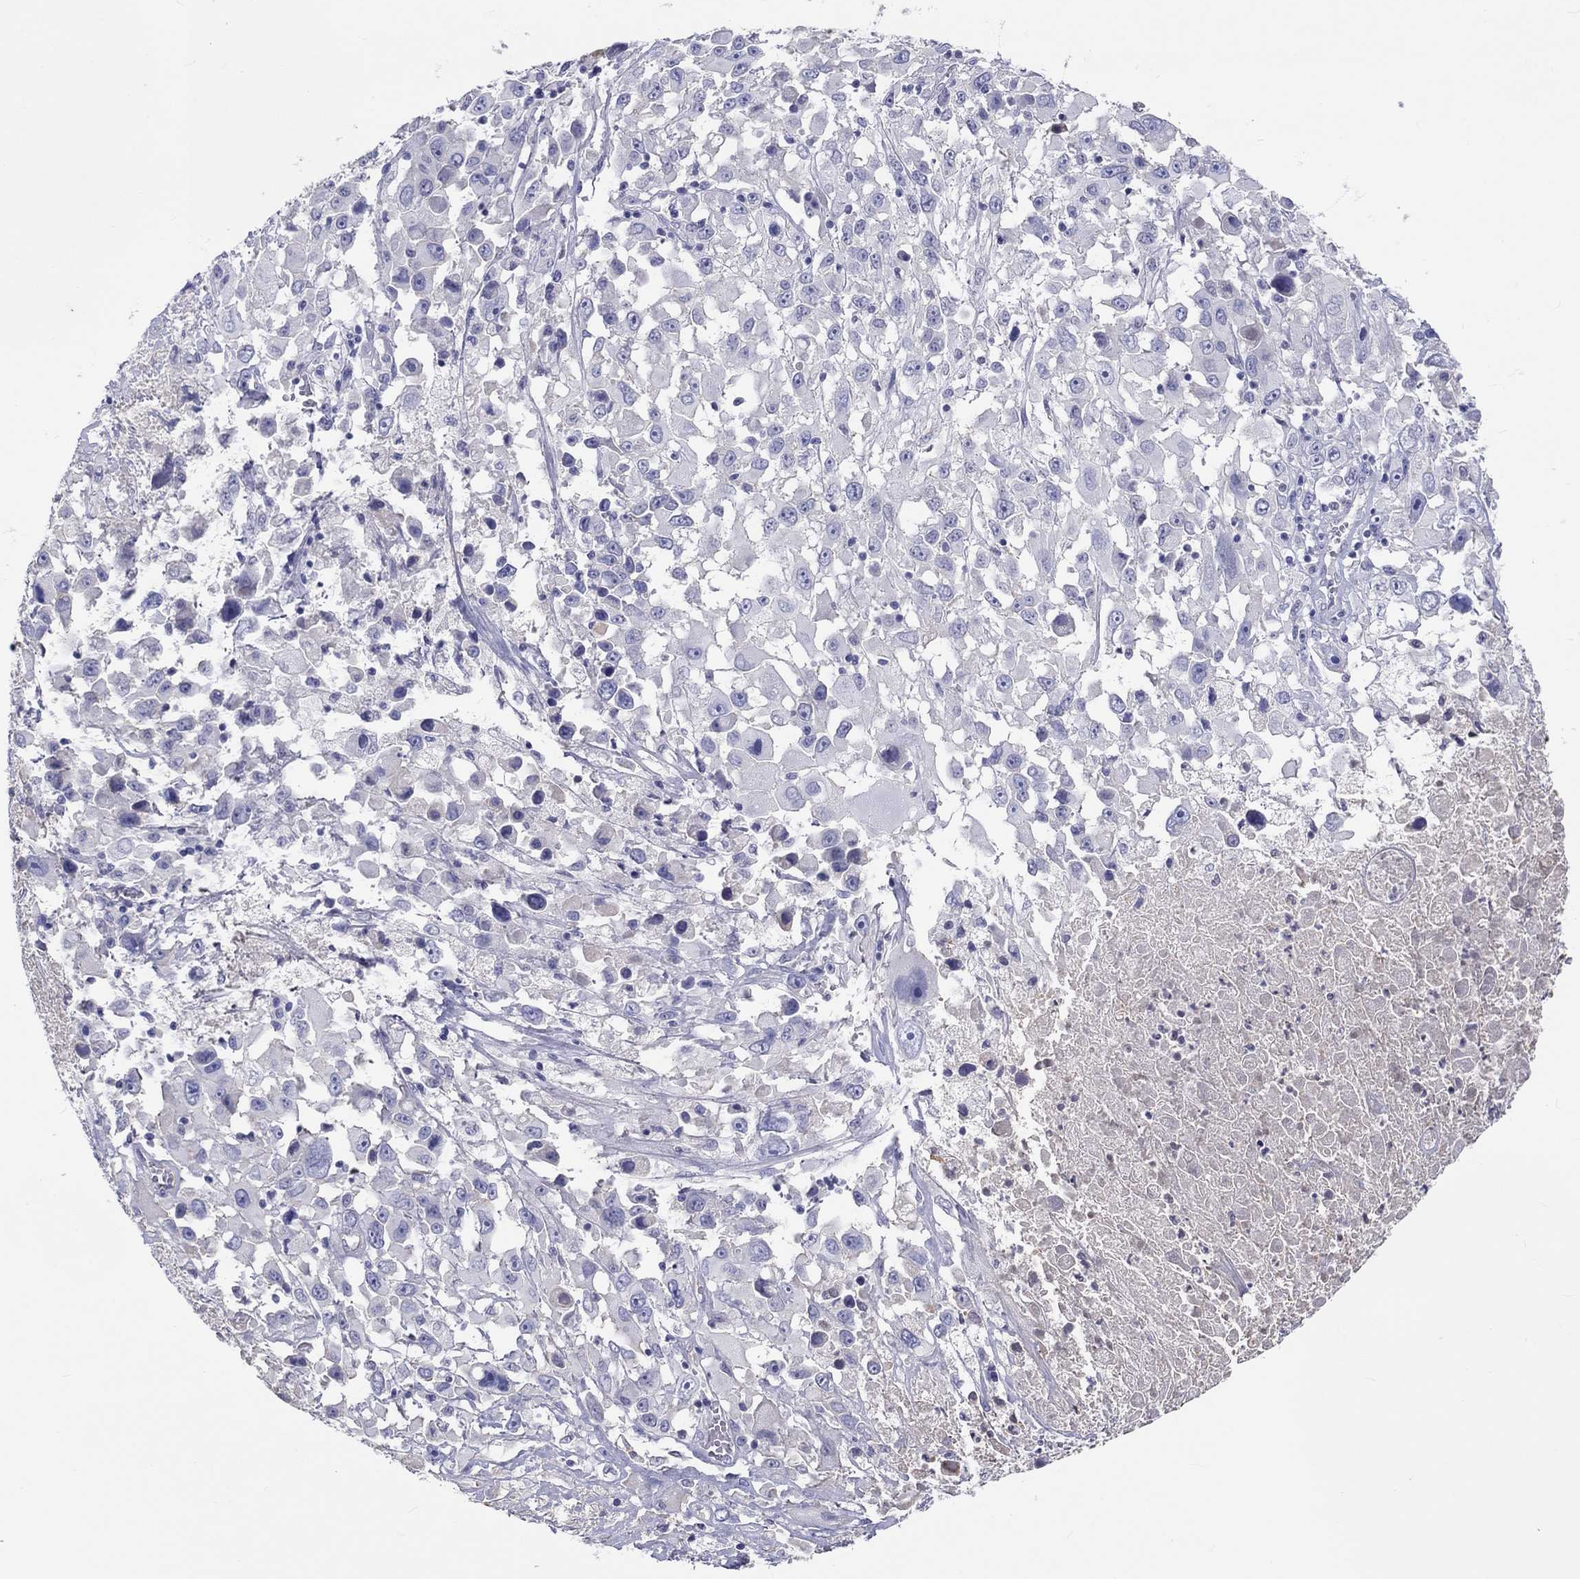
{"staining": {"intensity": "negative", "quantity": "none", "location": "none"}, "tissue": "melanoma", "cell_type": "Tumor cells", "image_type": "cancer", "snomed": [{"axis": "morphology", "description": "Malignant melanoma, Metastatic site"}, {"axis": "topography", "description": "Lymph node"}], "caption": "High magnification brightfield microscopy of malignant melanoma (metastatic site) stained with DAB (brown) and counterstained with hematoxylin (blue): tumor cells show no significant staining.", "gene": "CDY2B", "patient": {"sex": "male", "age": 50}}